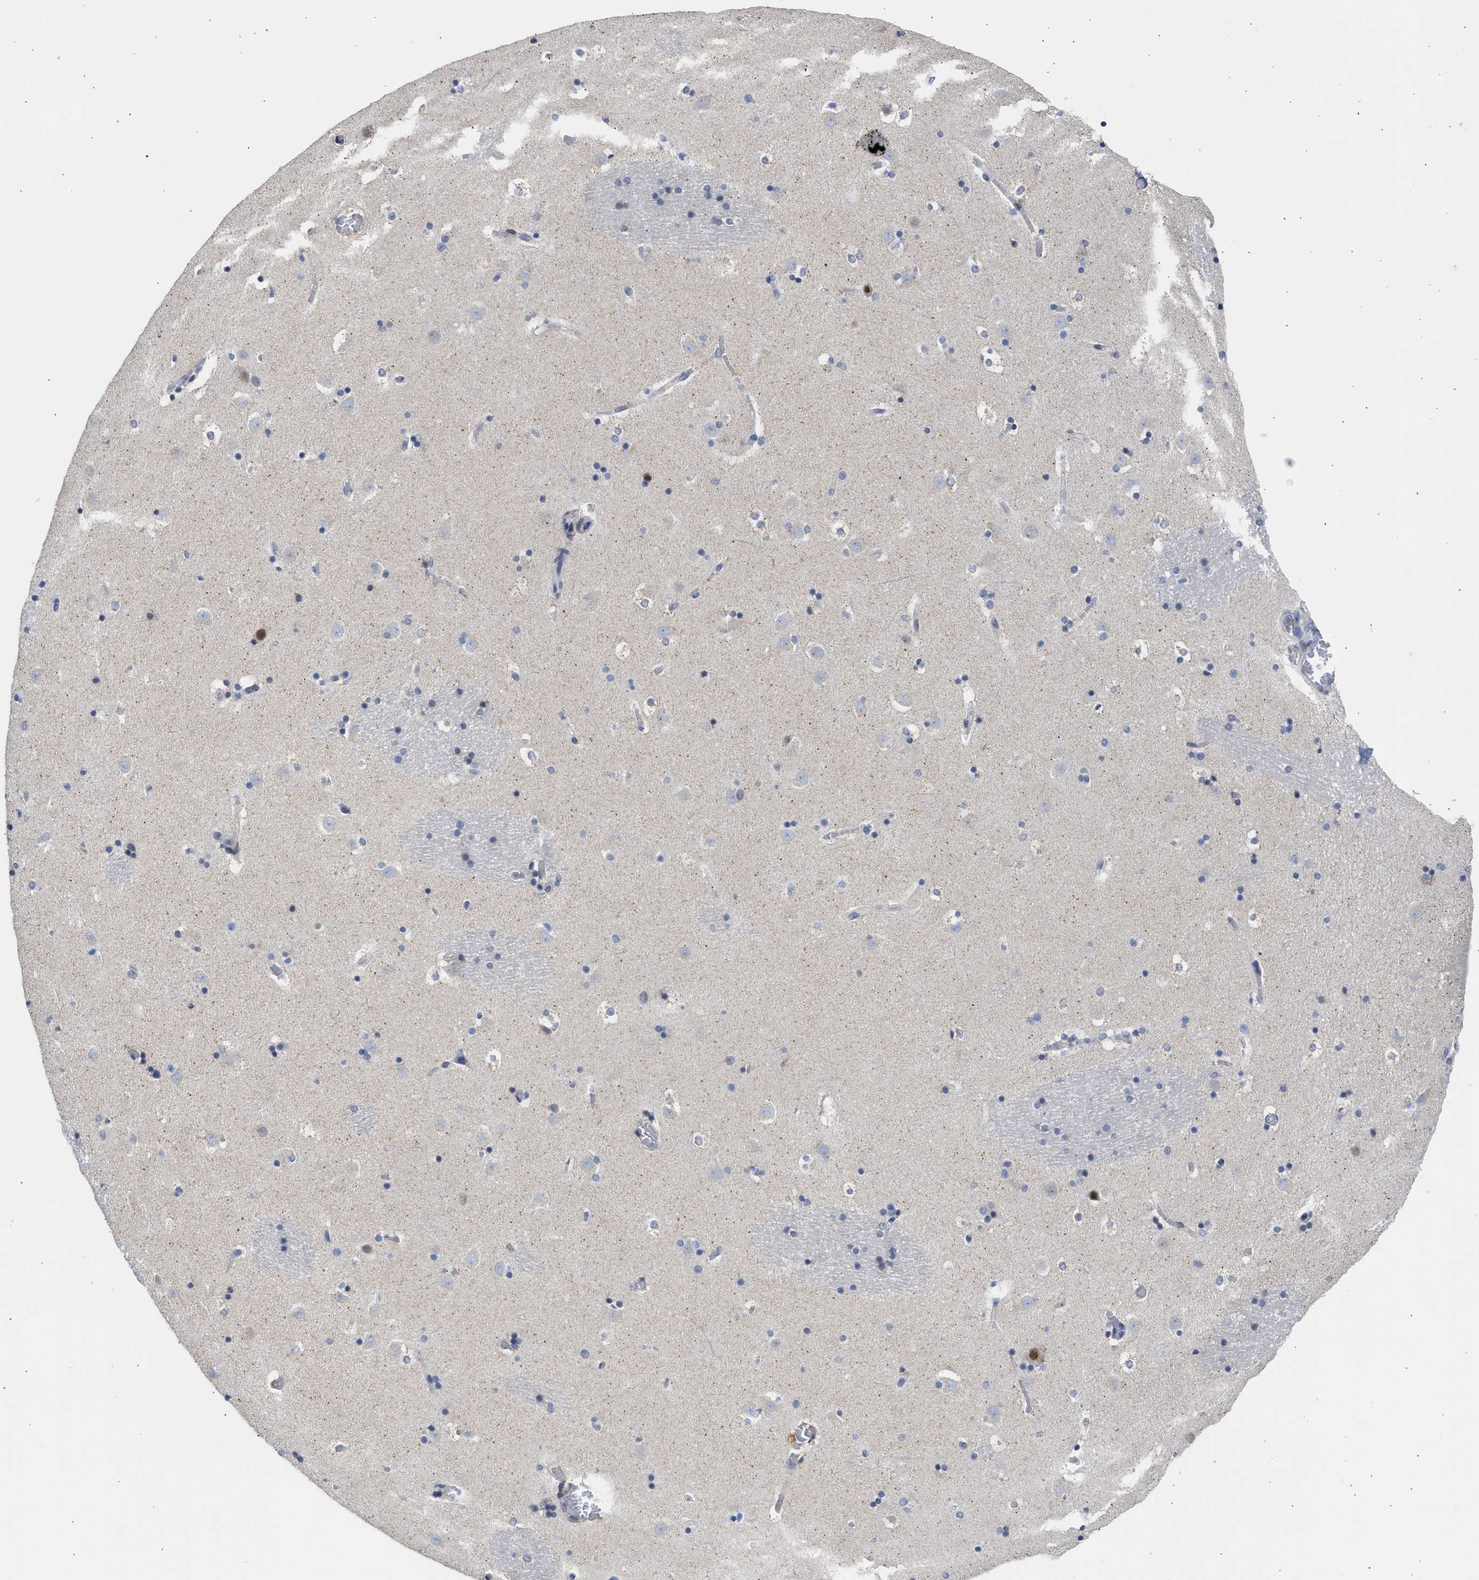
{"staining": {"intensity": "weak", "quantity": "<25%", "location": "cytoplasmic/membranous"}, "tissue": "caudate", "cell_type": "Glial cells", "image_type": "normal", "snomed": [{"axis": "morphology", "description": "Normal tissue, NOS"}, {"axis": "topography", "description": "Lateral ventricle wall"}], "caption": "Immunohistochemistry image of benign caudate: human caudate stained with DAB exhibits no significant protein expression in glial cells.", "gene": "TMED1", "patient": {"sex": "male", "age": 45}}